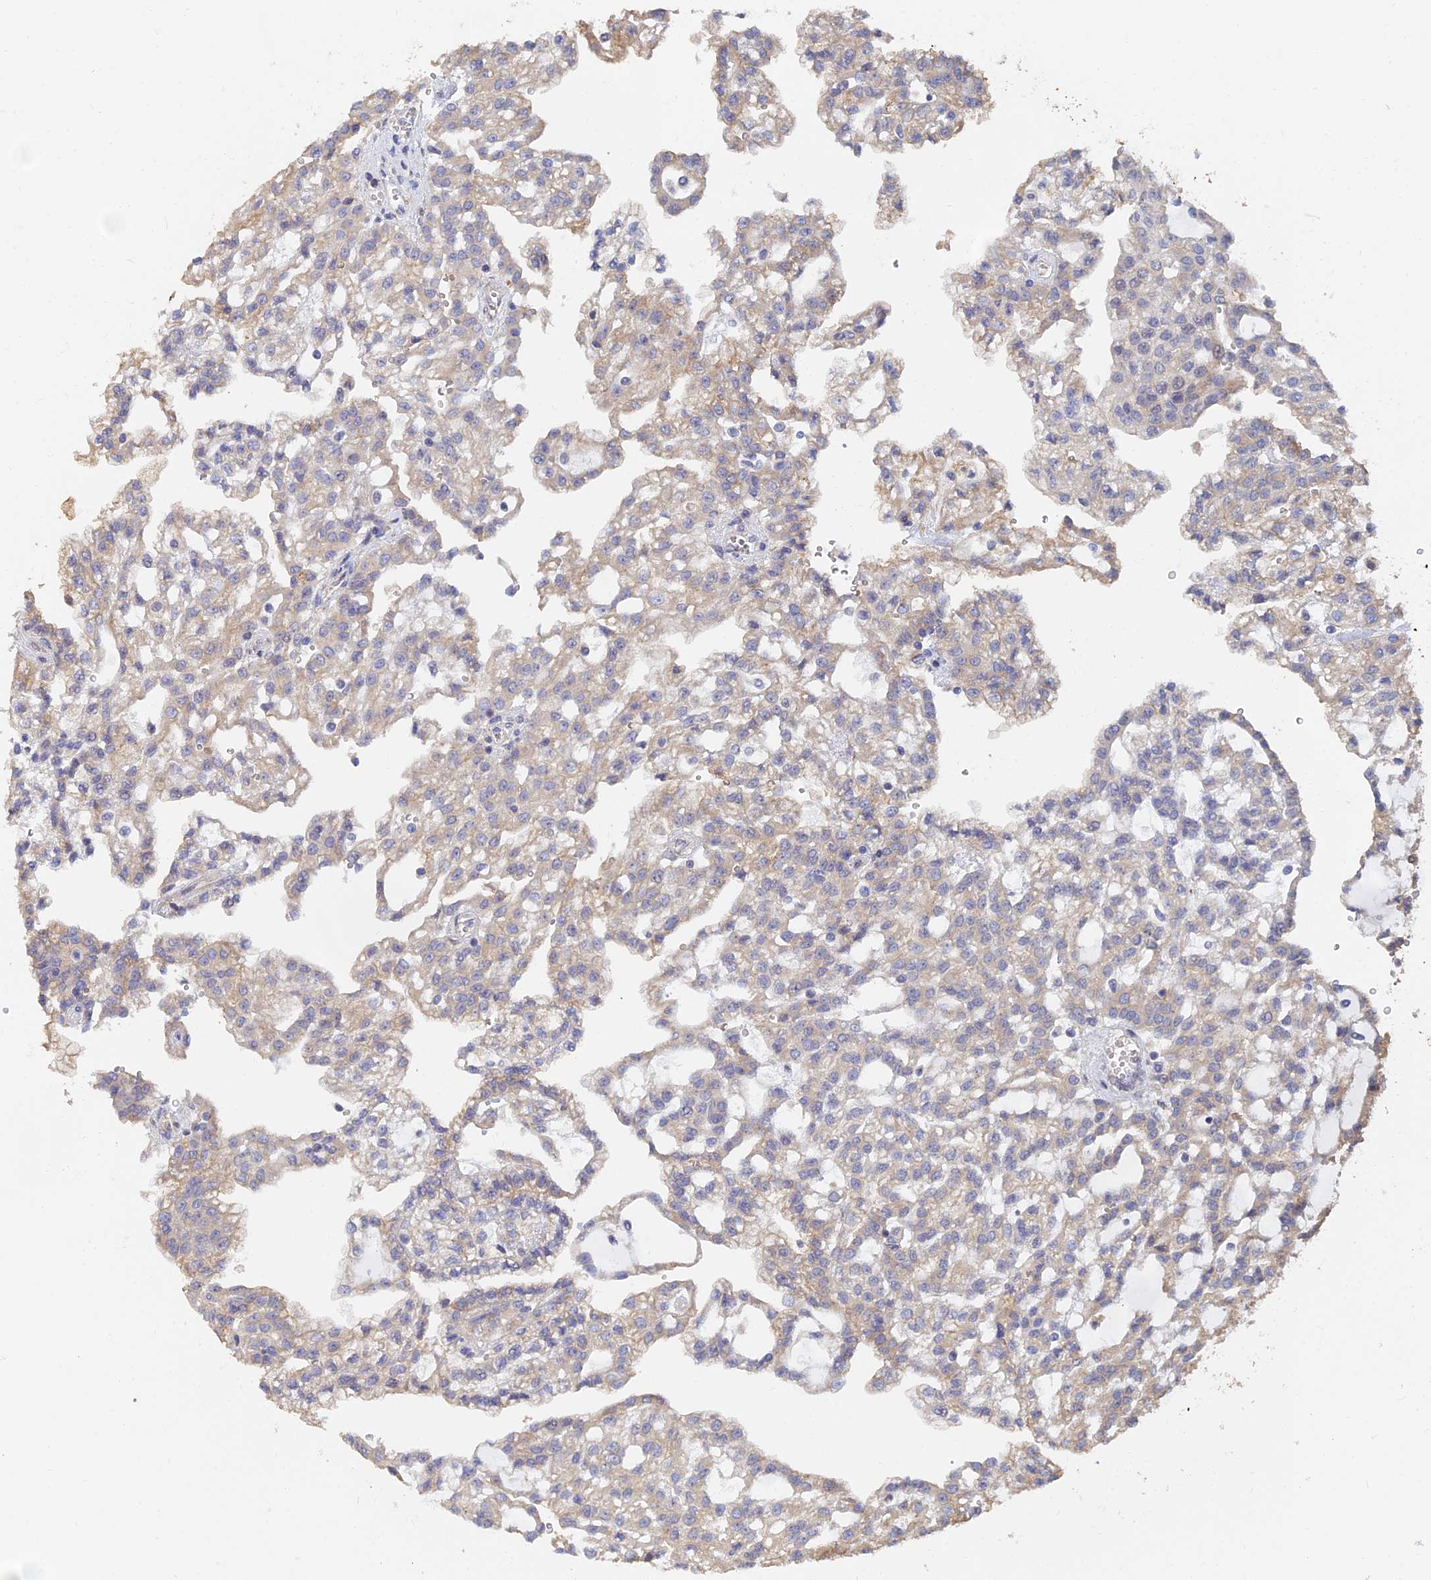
{"staining": {"intensity": "weak", "quantity": "25%-75%", "location": "cytoplasmic/membranous"}, "tissue": "renal cancer", "cell_type": "Tumor cells", "image_type": "cancer", "snomed": [{"axis": "morphology", "description": "Adenocarcinoma, NOS"}, {"axis": "topography", "description": "Kidney"}], "caption": "Brown immunohistochemical staining in human adenocarcinoma (renal) displays weak cytoplasmic/membranous expression in approximately 25%-75% of tumor cells.", "gene": "WBP11", "patient": {"sex": "male", "age": 63}}